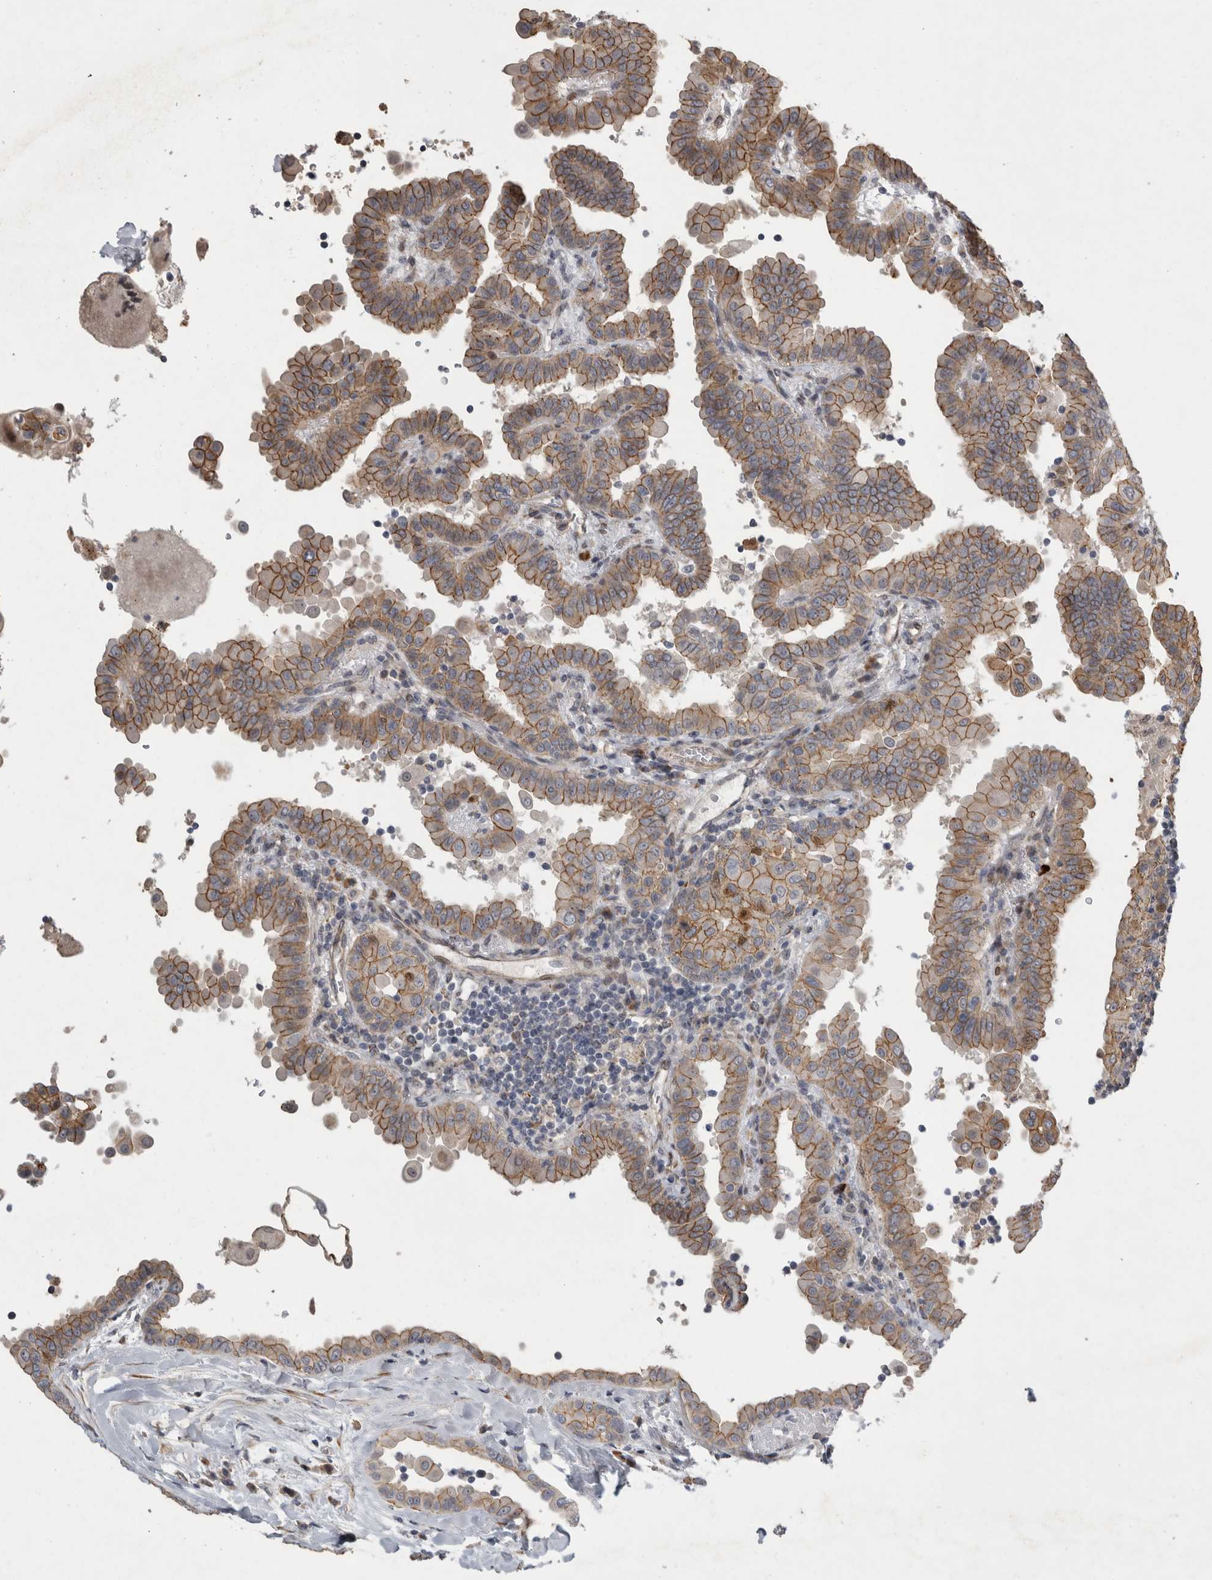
{"staining": {"intensity": "moderate", "quantity": ">75%", "location": "cytoplasmic/membranous"}, "tissue": "thyroid cancer", "cell_type": "Tumor cells", "image_type": "cancer", "snomed": [{"axis": "morphology", "description": "Papillary adenocarcinoma, NOS"}, {"axis": "topography", "description": "Thyroid gland"}], "caption": "High-power microscopy captured an IHC photomicrograph of papillary adenocarcinoma (thyroid), revealing moderate cytoplasmic/membranous positivity in approximately >75% of tumor cells.", "gene": "MPDZ", "patient": {"sex": "male", "age": 33}}